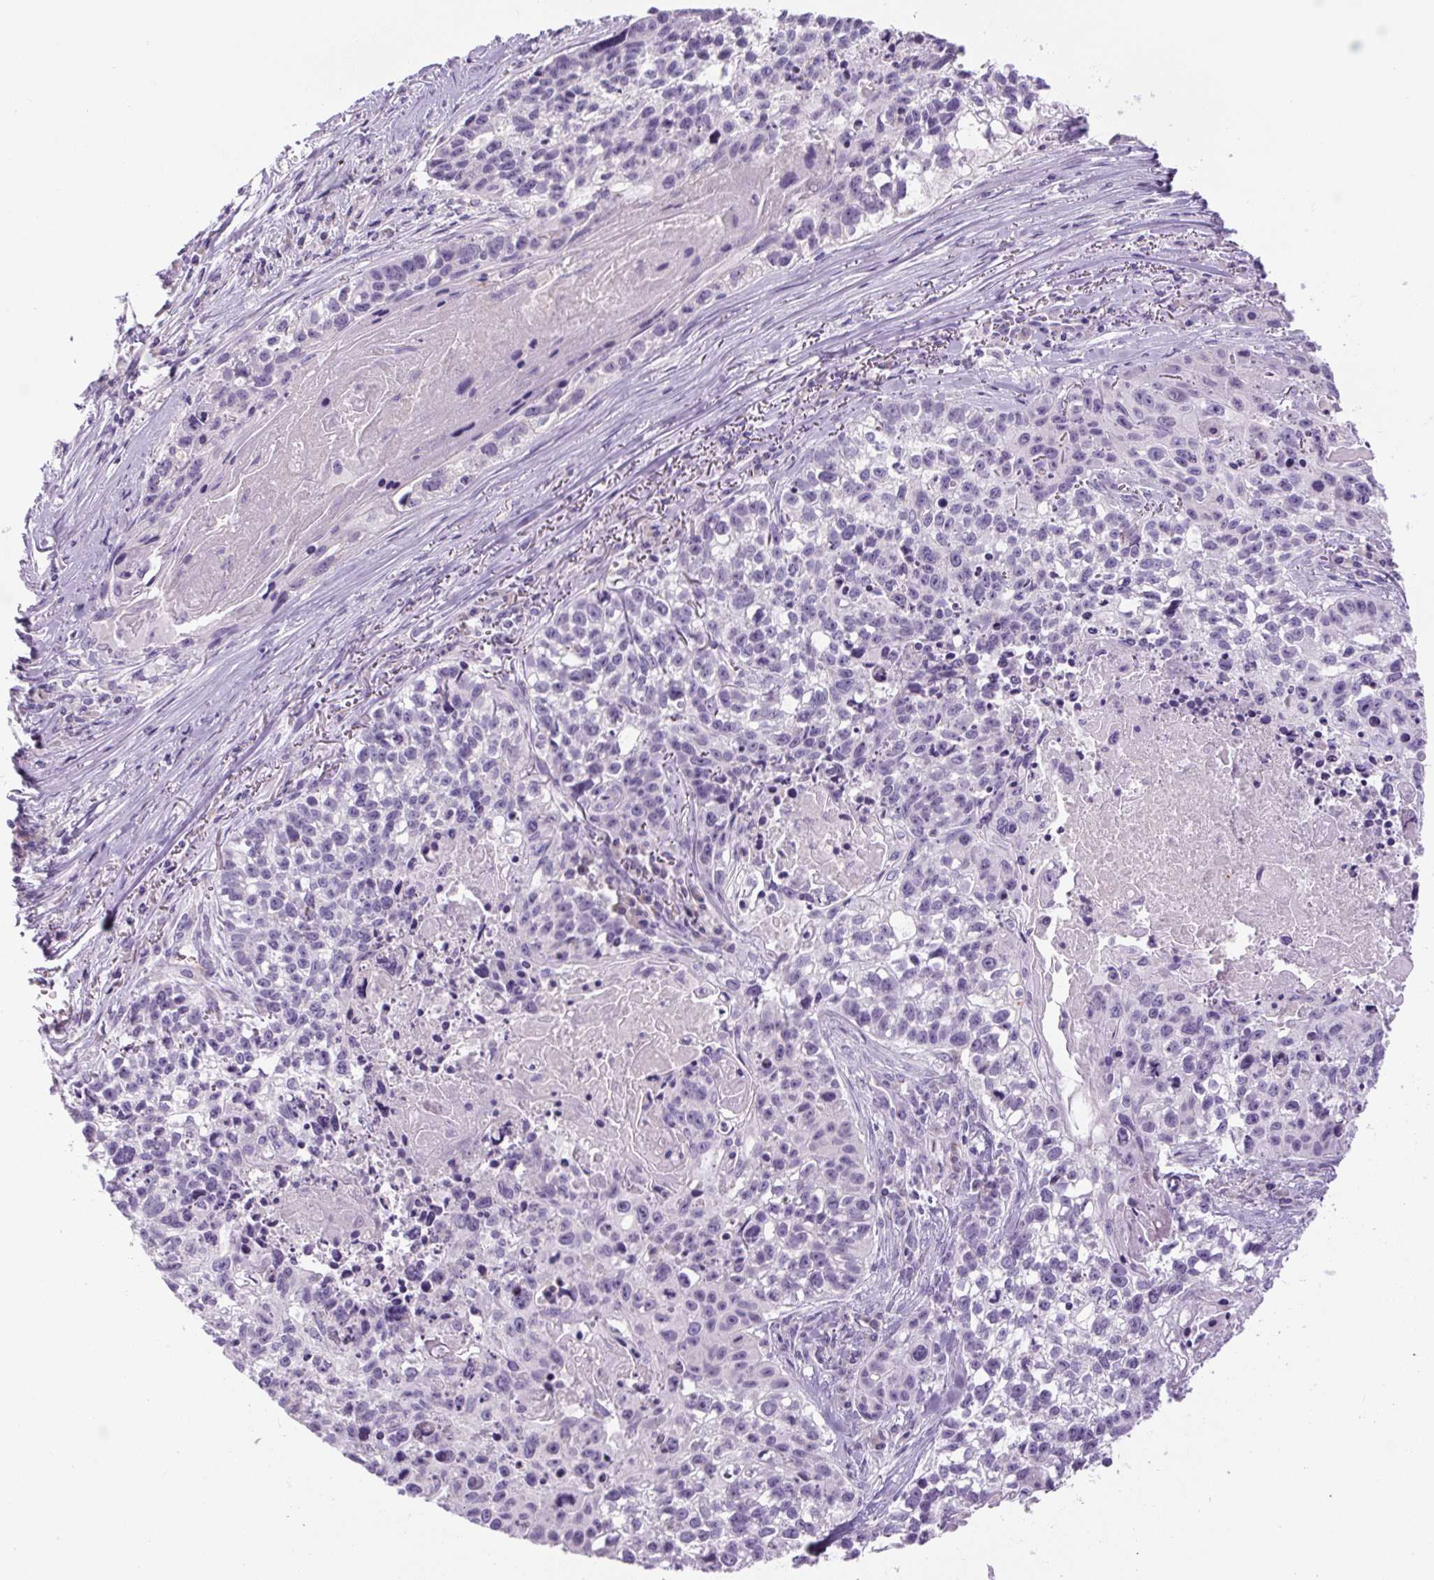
{"staining": {"intensity": "negative", "quantity": "none", "location": "none"}, "tissue": "lung cancer", "cell_type": "Tumor cells", "image_type": "cancer", "snomed": [{"axis": "morphology", "description": "Squamous cell carcinoma, NOS"}, {"axis": "topography", "description": "Lung"}], "caption": "A high-resolution micrograph shows immunohistochemistry staining of squamous cell carcinoma (lung), which reveals no significant expression in tumor cells.", "gene": "RSPO4", "patient": {"sex": "male", "age": 74}}